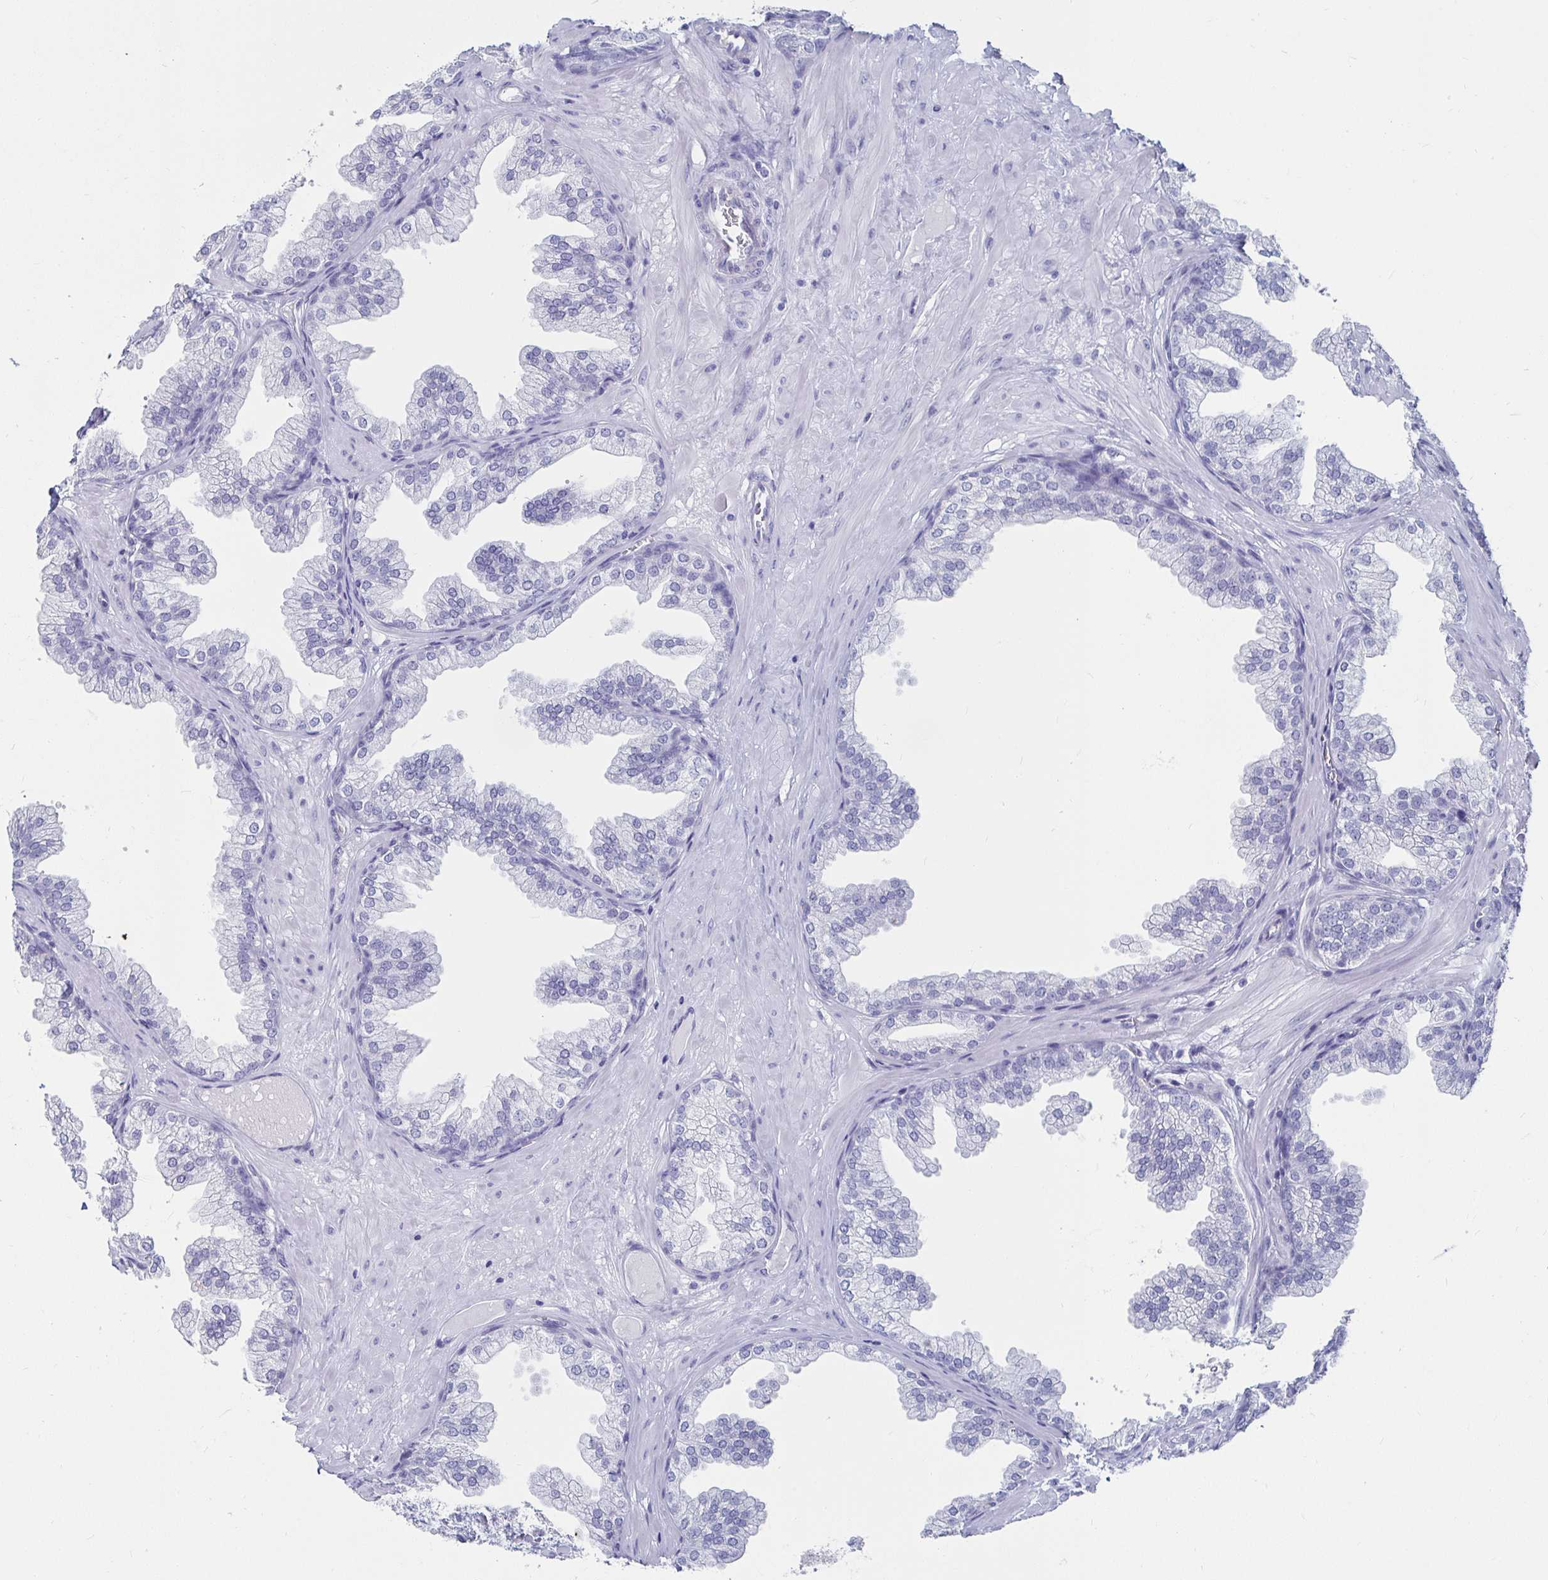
{"staining": {"intensity": "negative", "quantity": "none", "location": "none"}, "tissue": "prostate", "cell_type": "Glandular cells", "image_type": "normal", "snomed": [{"axis": "morphology", "description": "Normal tissue, NOS"}, {"axis": "topography", "description": "Prostate"}], "caption": "This is a image of immunohistochemistry (IHC) staining of unremarkable prostate, which shows no staining in glandular cells.", "gene": "CA9", "patient": {"sex": "male", "age": 37}}